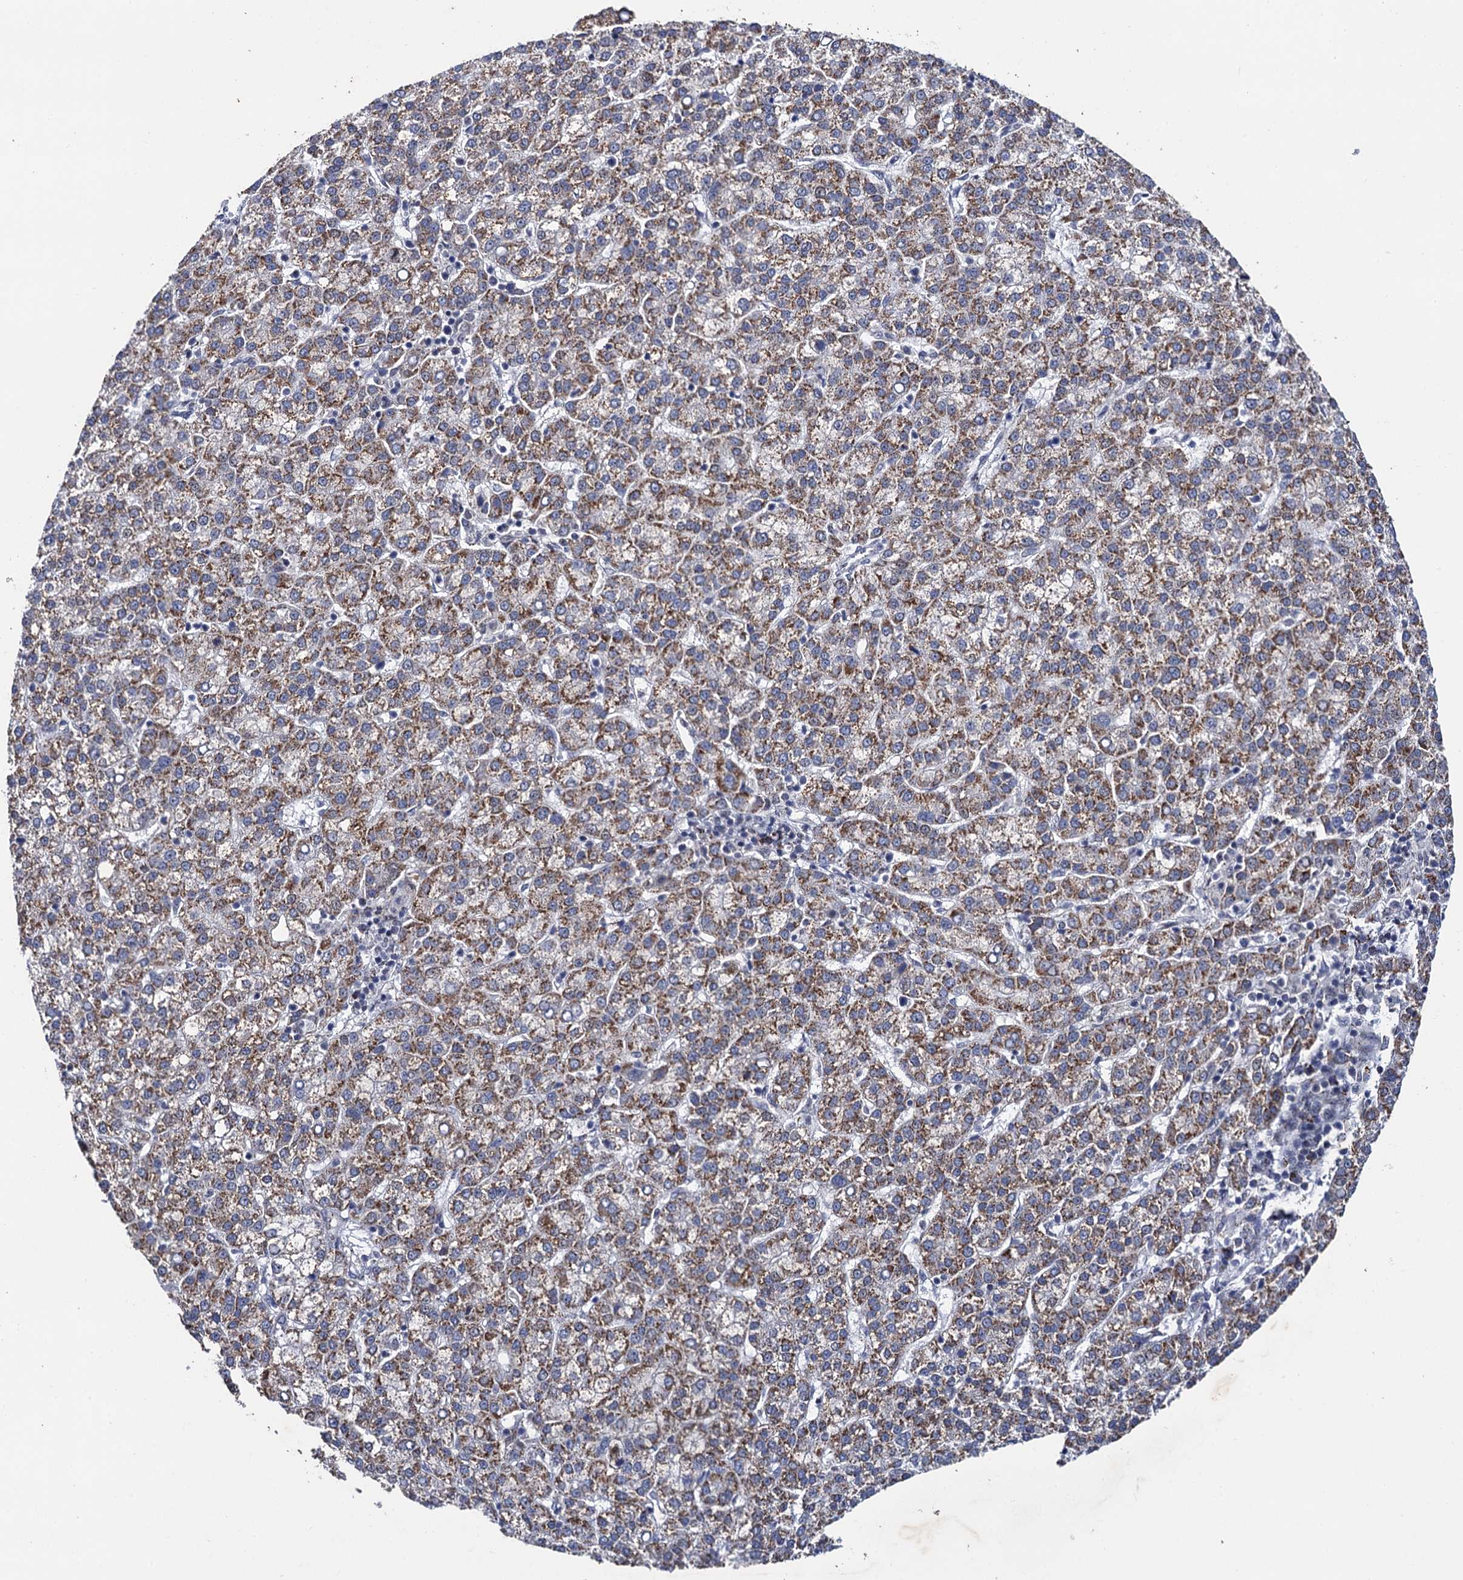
{"staining": {"intensity": "moderate", "quantity": ">75%", "location": "cytoplasmic/membranous"}, "tissue": "liver cancer", "cell_type": "Tumor cells", "image_type": "cancer", "snomed": [{"axis": "morphology", "description": "Carcinoma, Hepatocellular, NOS"}, {"axis": "topography", "description": "Liver"}], "caption": "Tumor cells reveal medium levels of moderate cytoplasmic/membranous expression in about >75% of cells in hepatocellular carcinoma (liver).", "gene": "THAP2", "patient": {"sex": "female", "age": 58}}